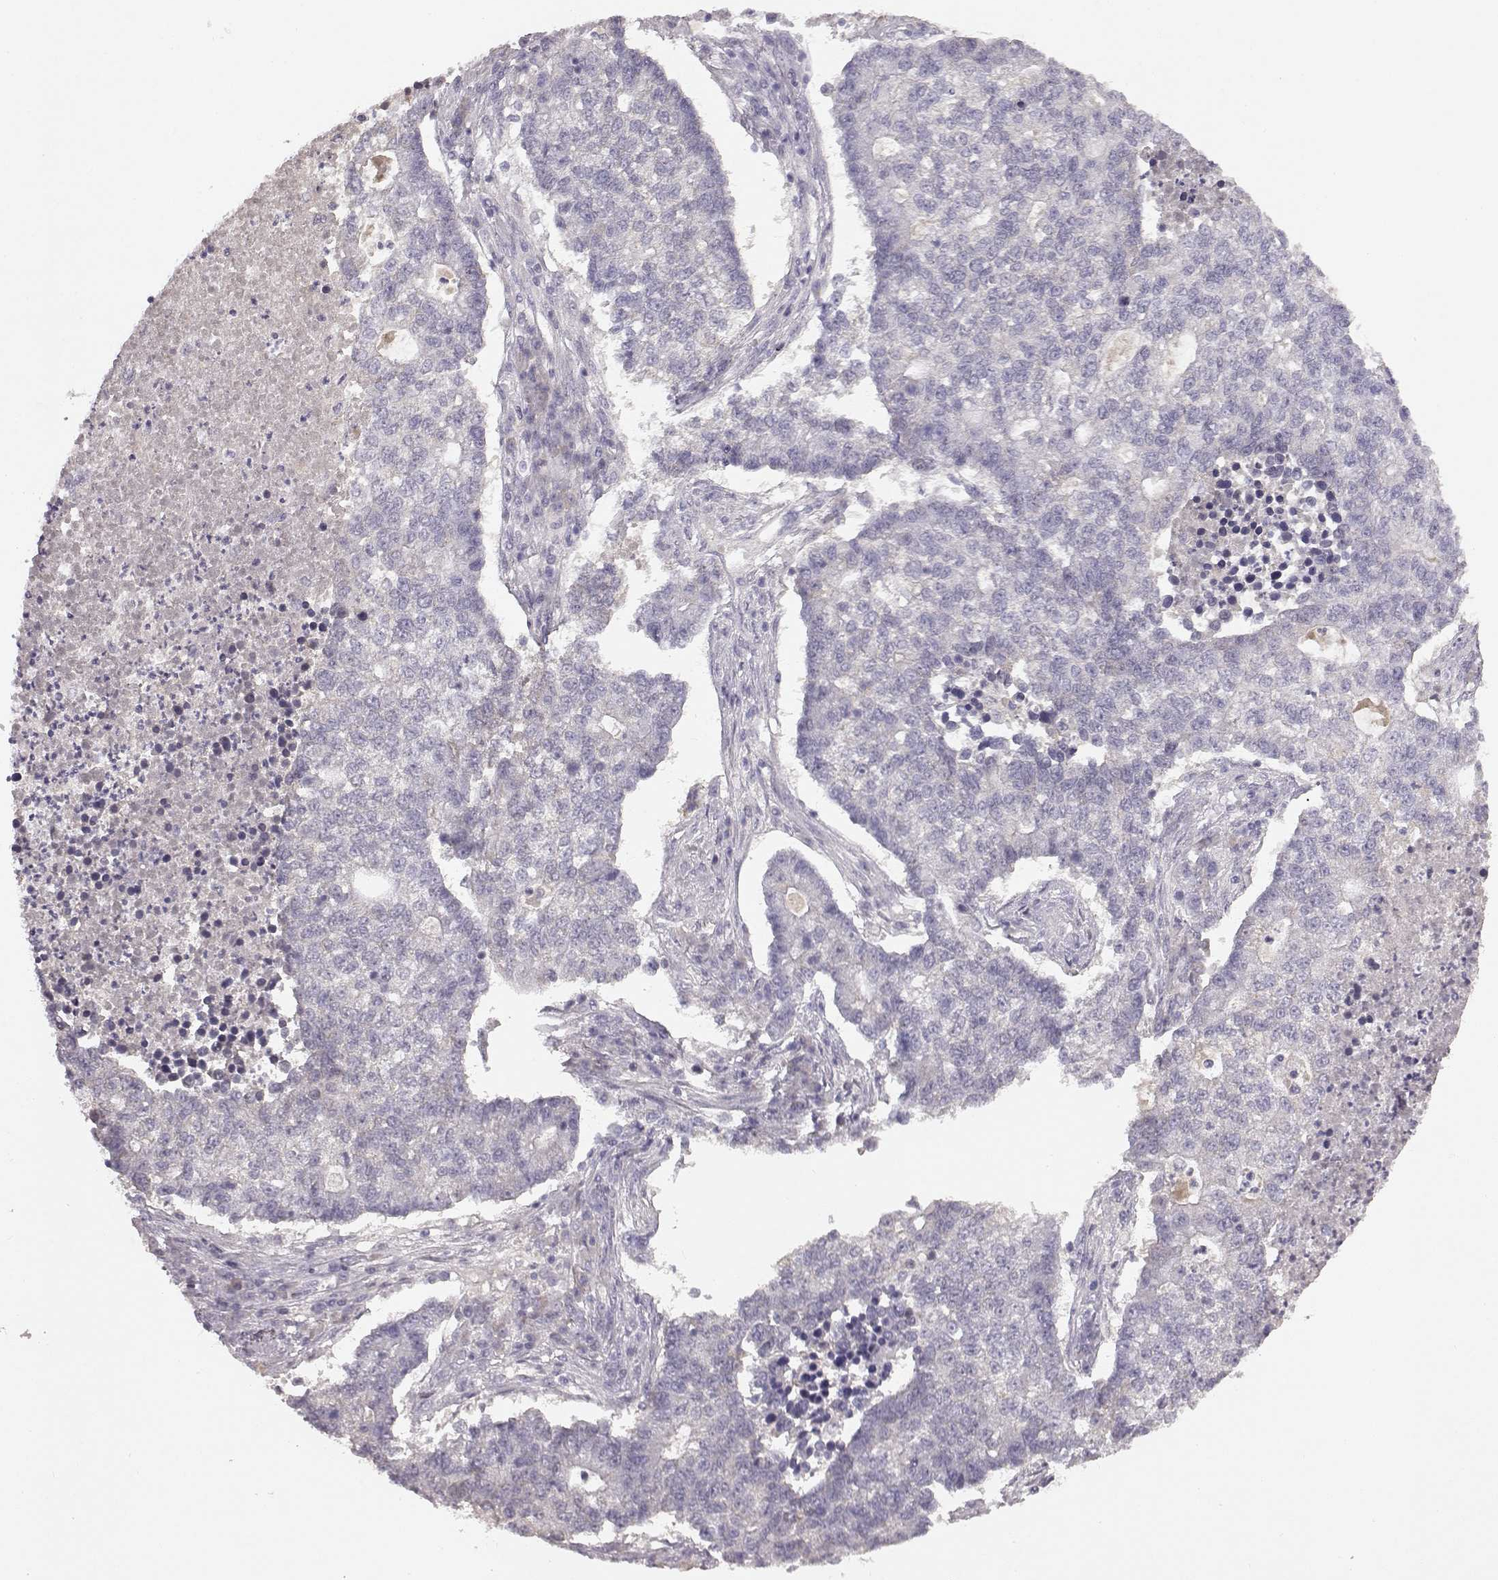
{"staining": {"intensity": "negative", "quantity": "none", "location": "none"}, "tissue": "lung cancer", "cell_type": "Tumor cells", "image_type": "cancer", "snomed": [{"axis": "morphology", "description": "Adenocarcinoma, NOS"}, {"axis": "topography", "description": "Lung"}], "caption": "An IHC histopathology image of lung cancer is shown. There is no staining in tumor cells of lung cancer.", "gene": "SPAG17", "patient": {"sex": "male", "age": 57}}